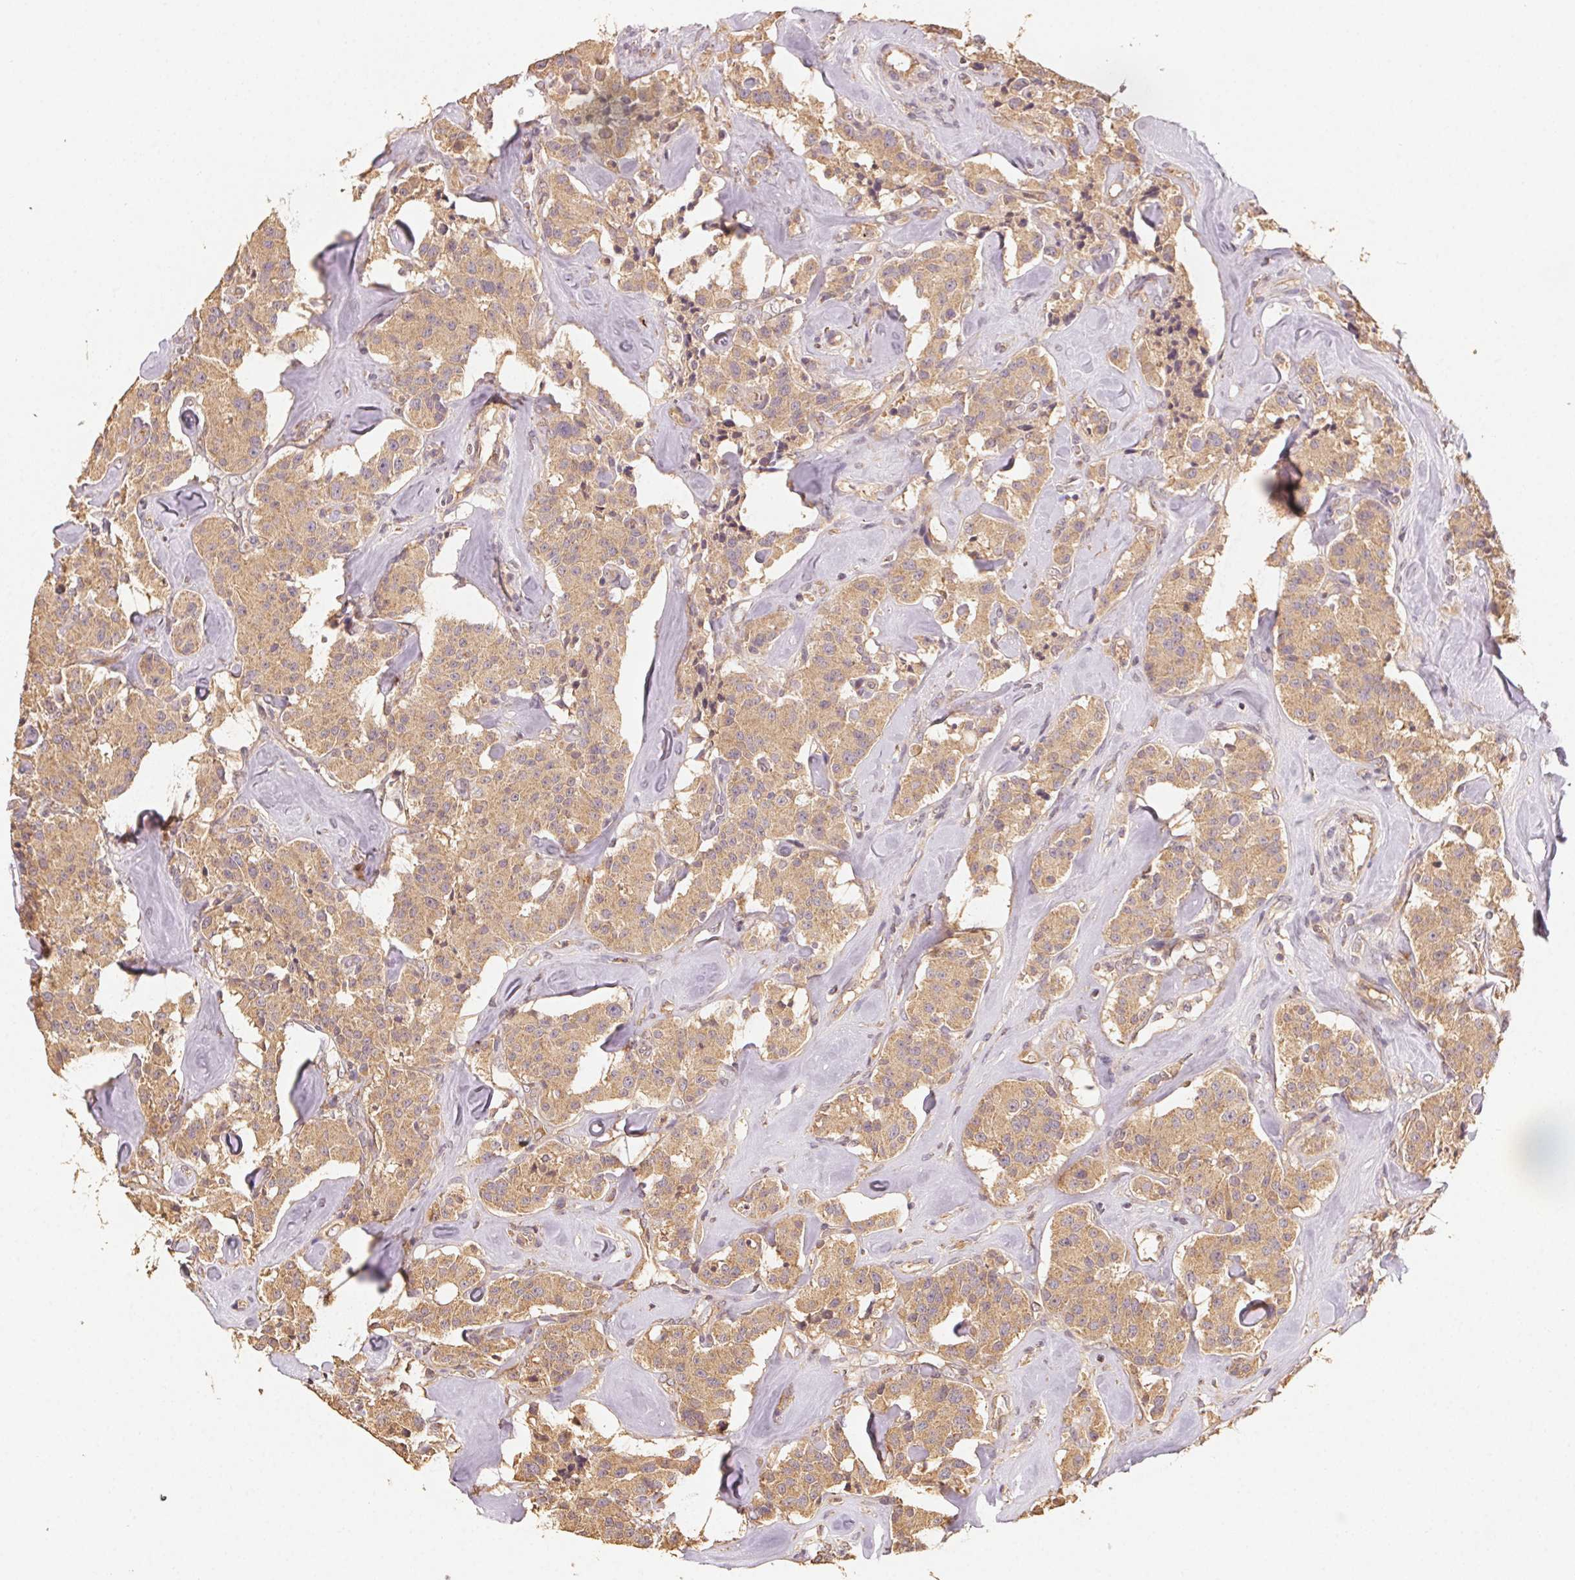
{"staining": {"intensity": "moderate", "quantity": ">75%", "location": "cytoplasmic/membranous"}, "tissue": "carcinoid", "cell_type": "Tumor cells", "image_type": "cancer", "snomed": [{"axis": "morphology", "description": "Carcinoid, malignant, NOS"}, {"axis": "topography", "description": "Pancreas"}], "caption": "DAB (3,3'-diaminobenzidine) immunohistochemical staining of malignant carcinoid displays moderate cytoplasmic/membranous protein expression in about >75% of tumor cells.", "gene": "RALA", "patient": {"sex": "male", "age": 41}}